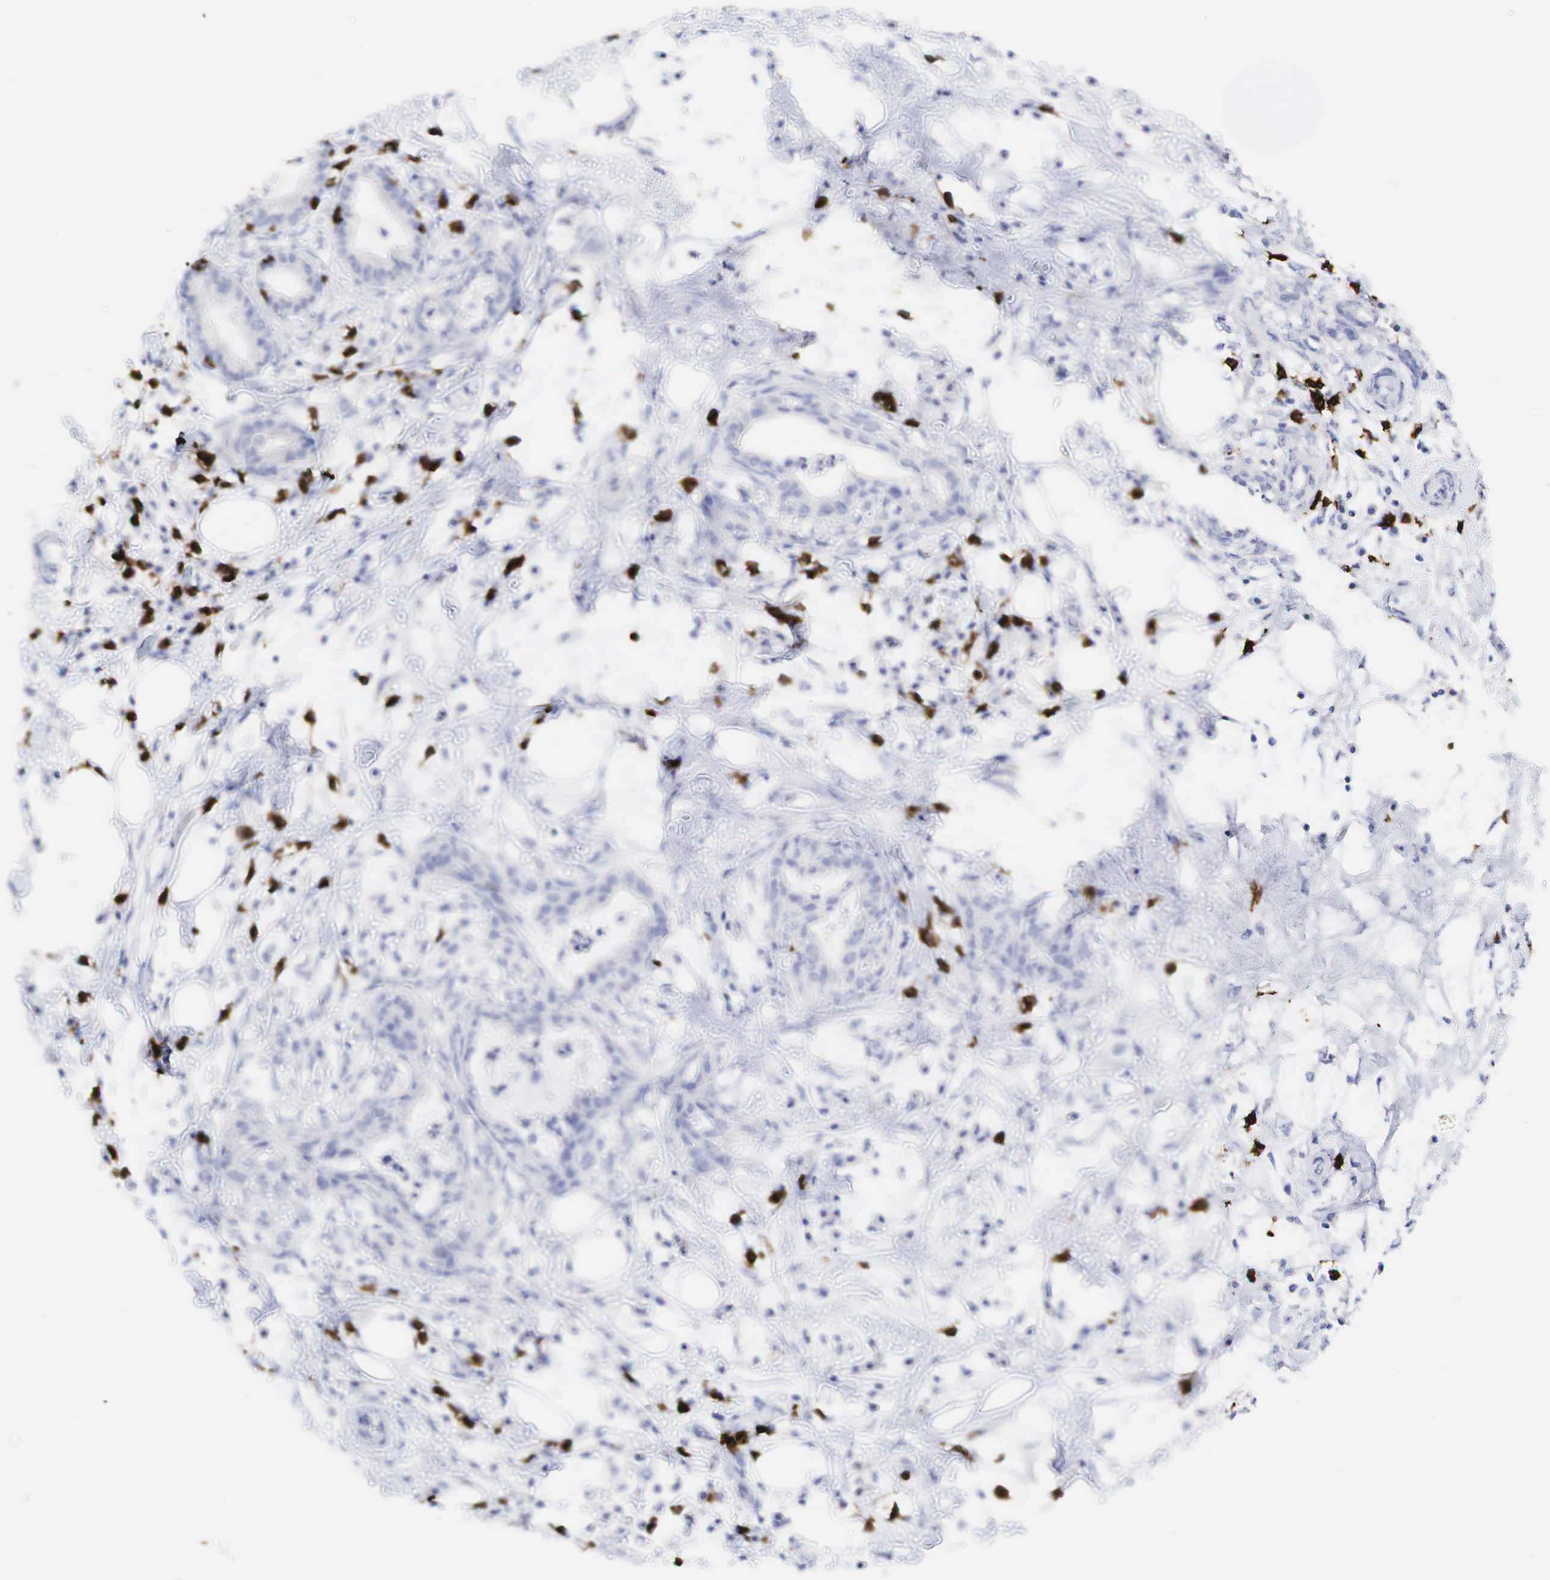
{"staining": {"intensity": "negative", "quantity": "none", "location": "none"}, "tissue": "pancreatic cancer", "cell_type": "Tumor cells", "image_type": "cancer", "snomed": [{"axis": "morphology", "description": "Adenocarcinoma, NOS"}, {"axis": "topography", "description": "Pancreas"}], "caption": "This histopathology image is of adenocarcinoma (pancreatic) stained with immunohistochemistry (IHC) to label a protein in brown with the nuclei are counter-stained blue. There is no positivity in tumor cells.", "gene": "CD8A", "patient": {"sex": "female", "age": 64}}